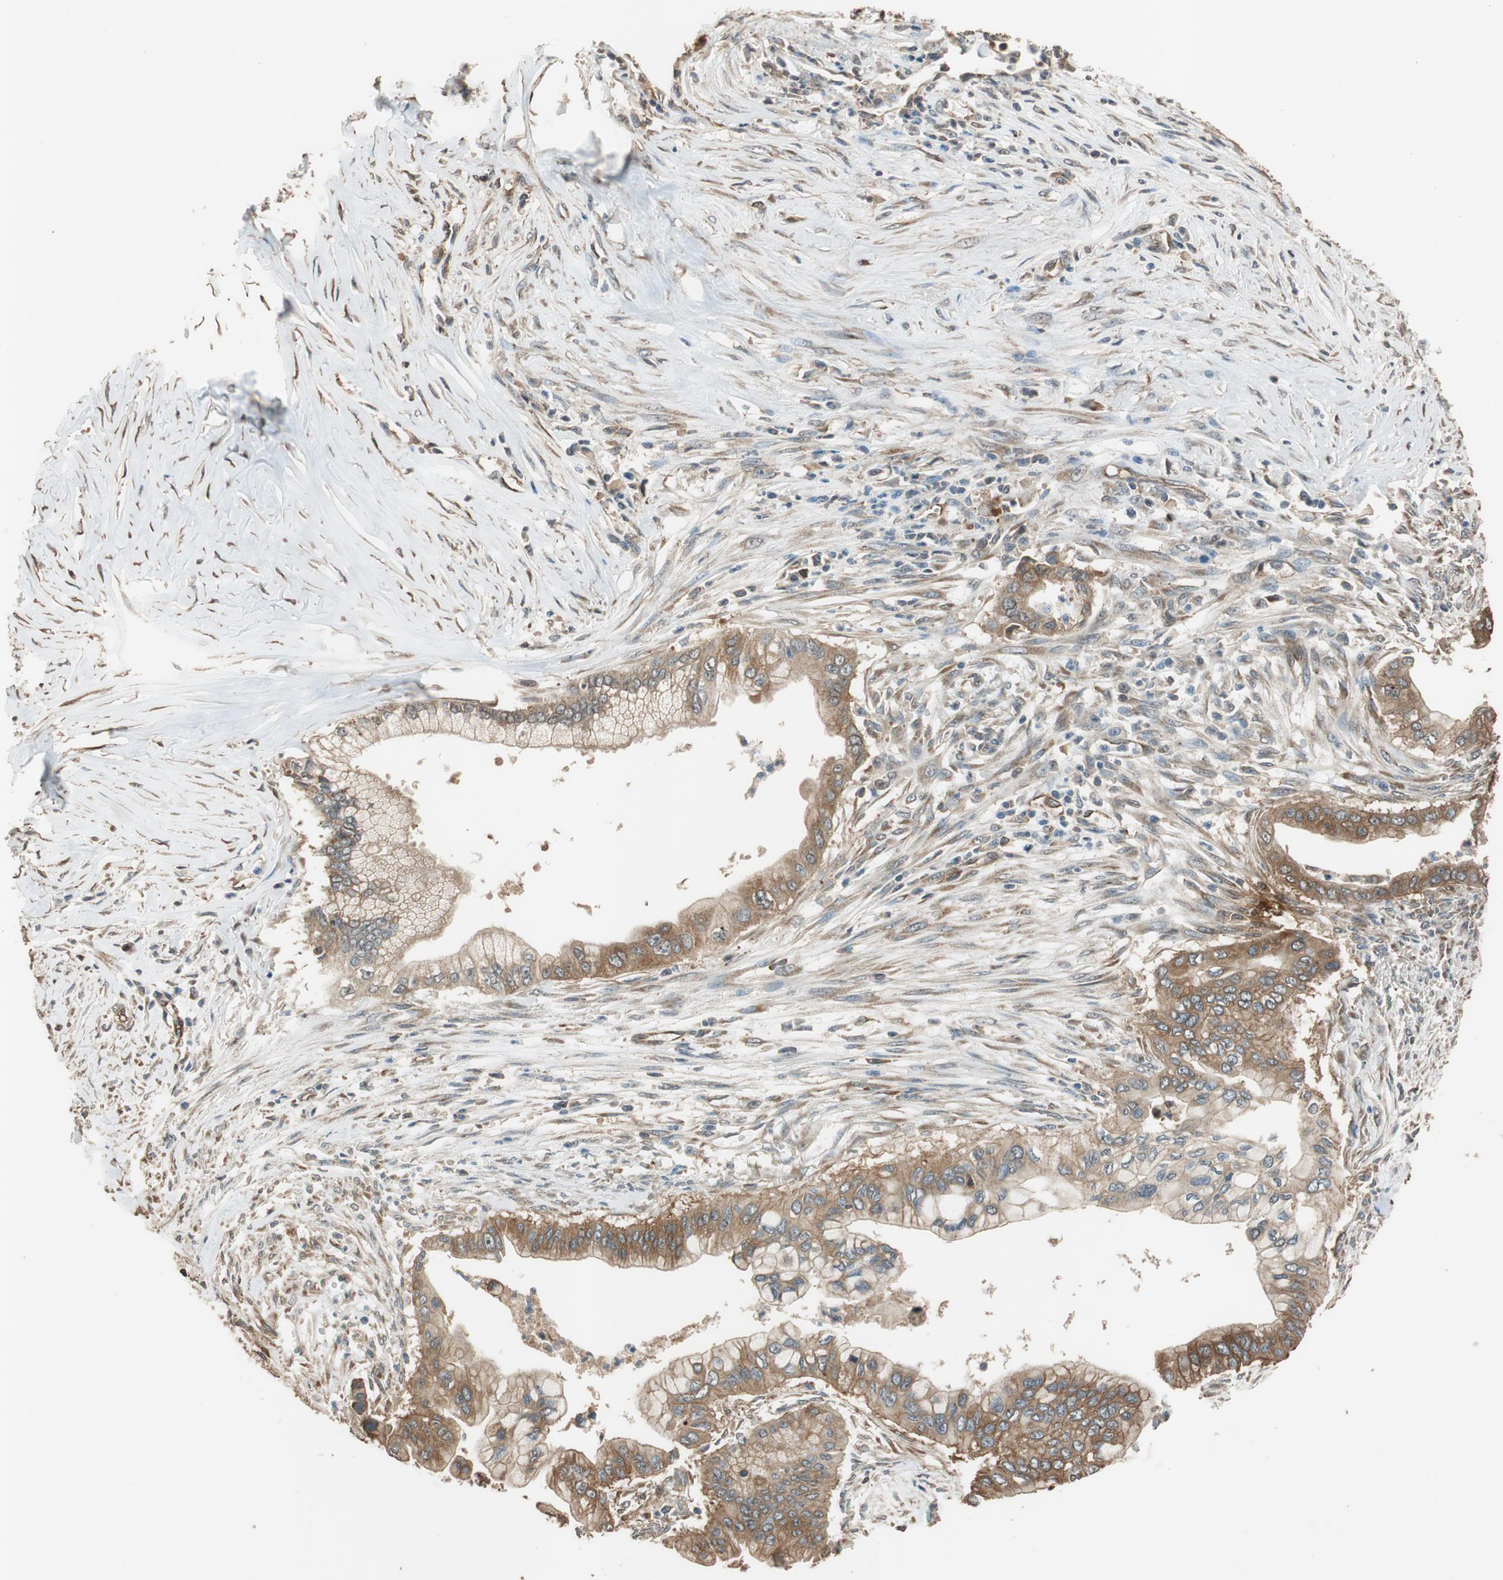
{"staining": {"intensity": "moderate", "quantity": ">75%", "location": "cytoplasmic/membranous"}, "tissue": "pancreatic cancer", "cell_type": "Tumor cells", "image_type": "cancer", "snomed": [{"axis": "morphology", "description": "Adenocarcinoma, NOS"}, {"axis": "topography", "description": "Pancreas"}], "caption": "Immunohistochemistry histopathology image of neoplastic tissue: human pancreatic cancer (adenocarcinoma) stained using immunohistochemistry displays medium levels of moderate protein expression localized specifically in the cytoplasmic/membranous of tumor cells, appearing as a cytoplasmic/membranous brown color.", "gene": "MST1R", "patient": {"sex": "male", "age": 59}}